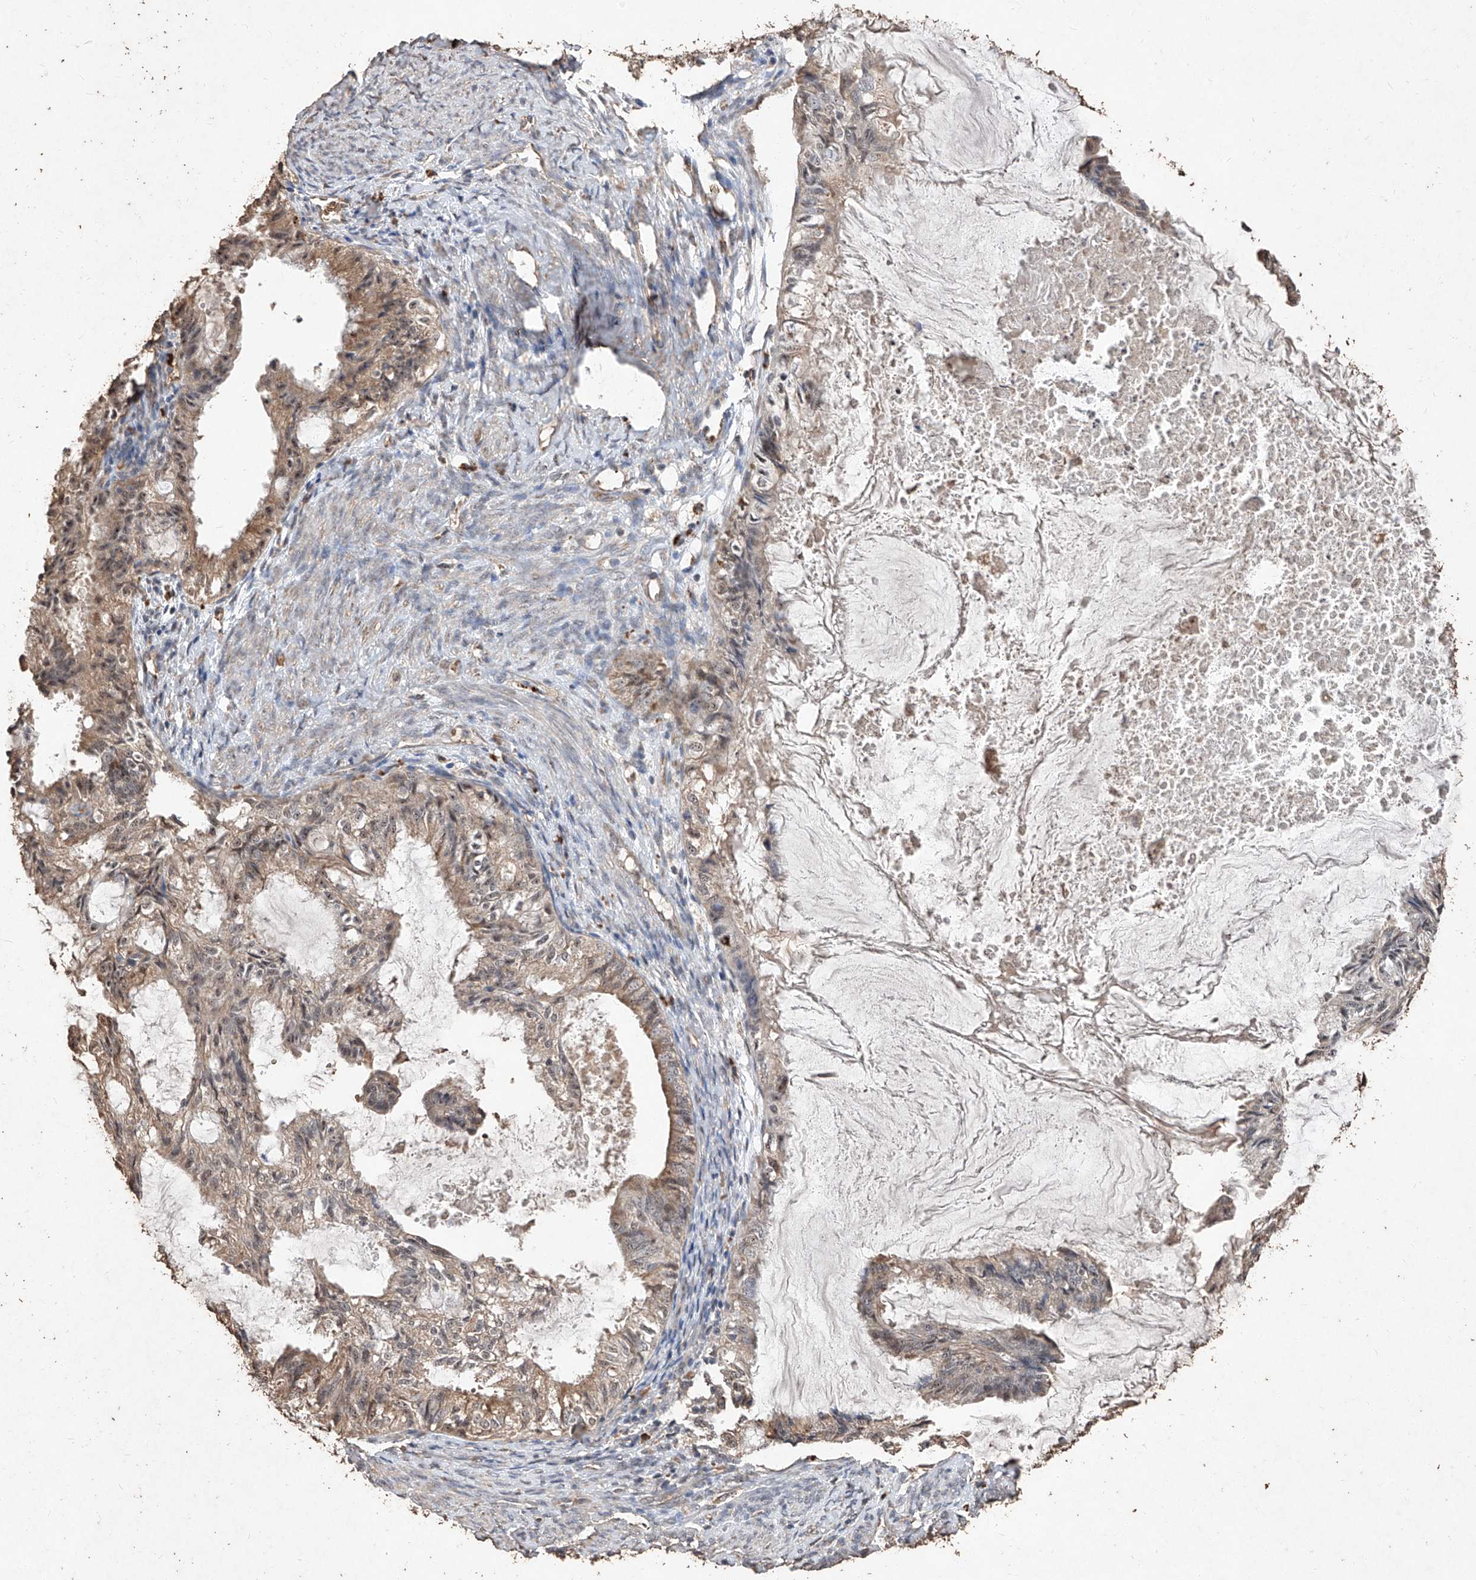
{"staining": {"intensity": "weak", "quantity": "25%-75%", "location": "cytoplasmic/membranous,nuclear"}, "tissue": "cervical cancer", "cell_type": "Tumor cells", "image_type": "cancer", "snomed": [{"axis": "morphology", "description": "Normal tissue, NOS"}, {"axis": "morphology", "description": "Adenocarcinoma, NOS"}, {"axis": "topography", "description": "Cervix"}, {"axis": "topography", "description": "Endometrium"}], "caption": "This histopathology image shows cervical cancer (adenocarcinoma) stained with IHC to label a protein in brown. The cytoplasmic/membranous and nuclear of tumor cells show weak positivity for the protein. Nuclei are counter-stained blue.", "gene": "EML1", "patient": {"sex": "female", "age": 86}}